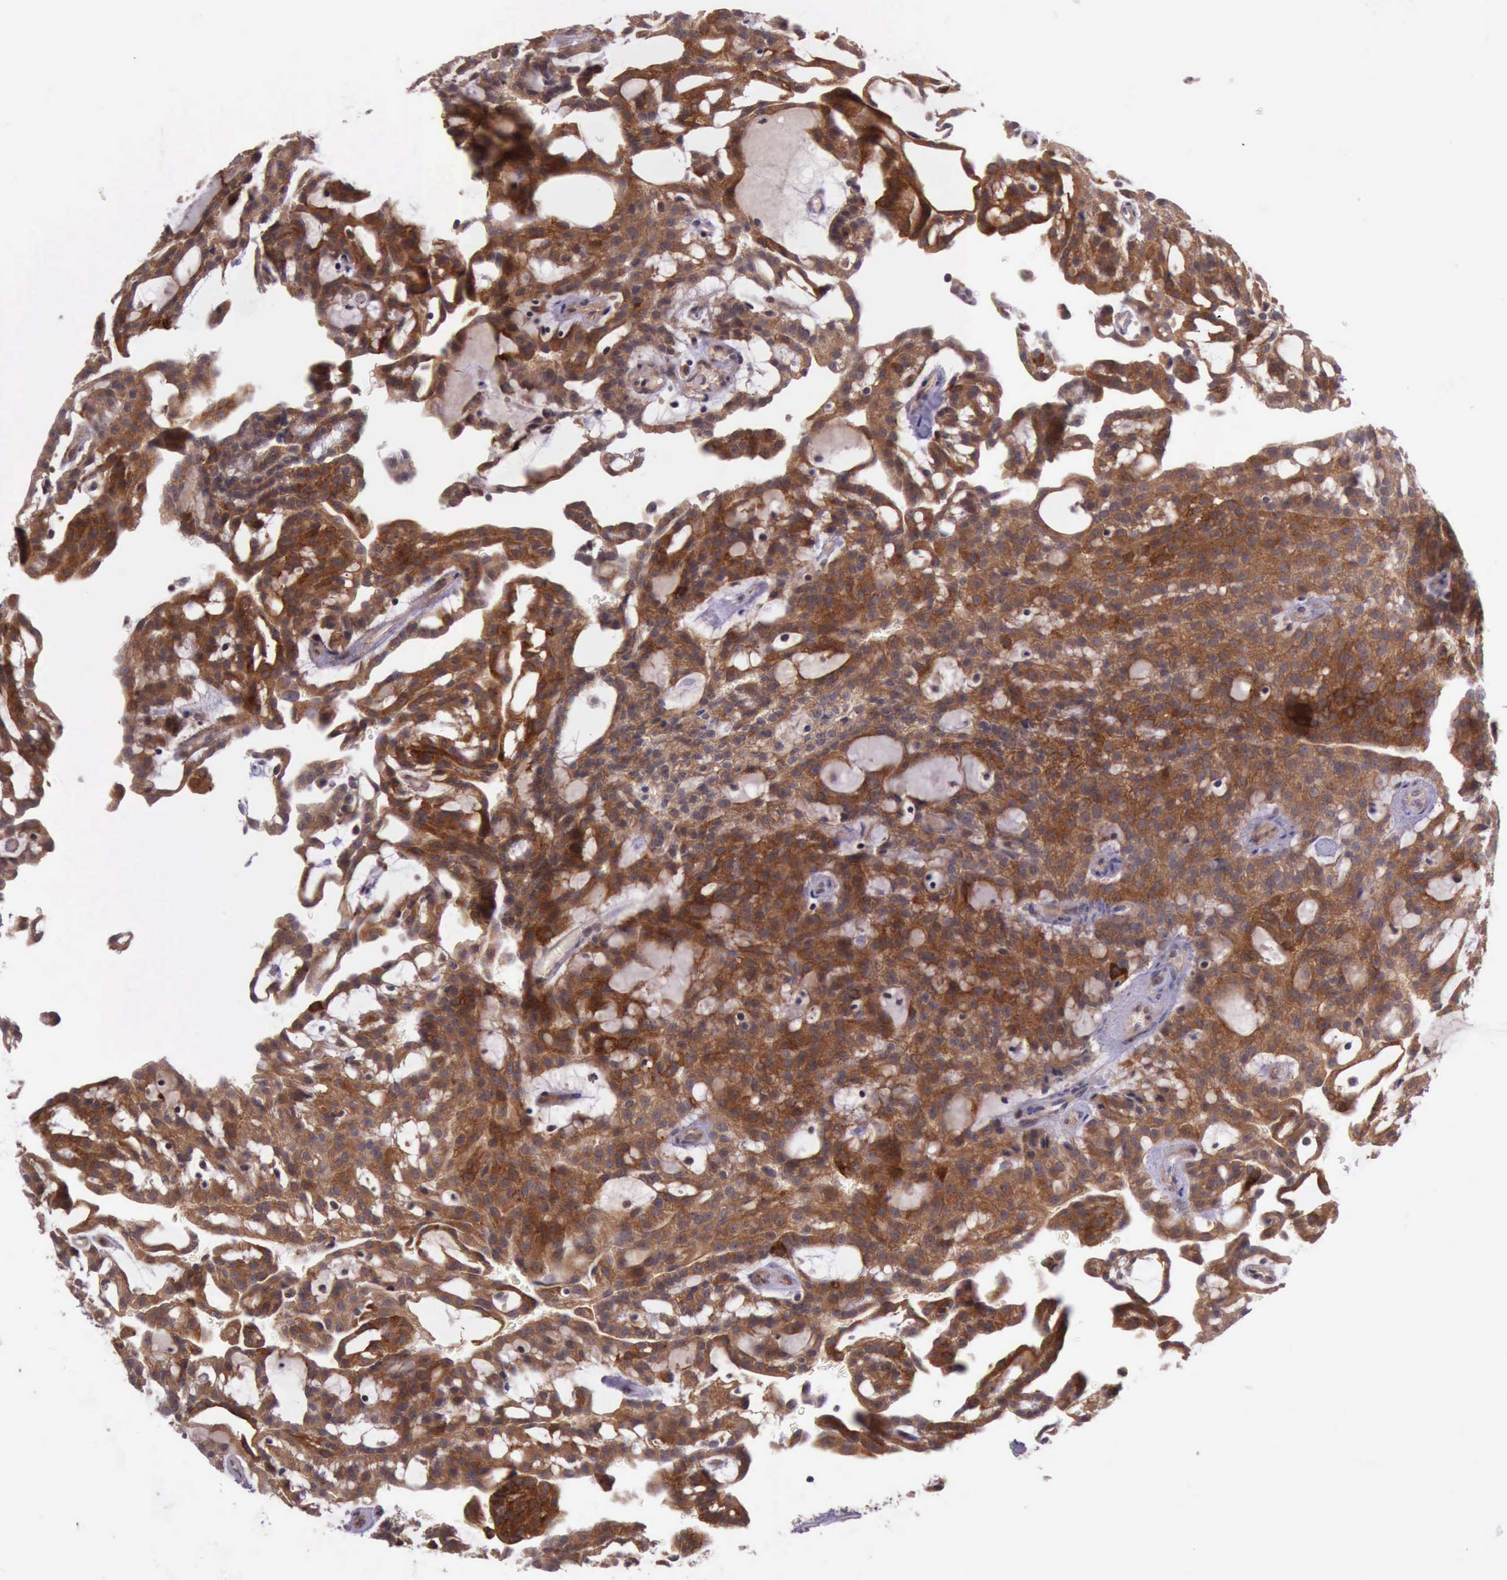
{"staining": {"intensity": "strong", "quantity": ">75%", "location": "cytoplasmic/membranous"}, "tissue": "renal cancer", "cell_type": "Tumor cells", "image_type": "cancer", "snomed": [{"axis": "morphology", "description": "Adenocarcinoma, NOS"}, {"axis": "topography", "description": "Kidney"}], "caption": "High-magnification brightfield microscopy of renal cancer (adenocarcinoma) stained with DAB (brown) and counterstained with hematoxylin (blue). tumor cells exhibit strong cytoplasmic/membranous staining is present in about>75% of cells. Using DAB (brown) and hematoxylin (blue) stains, captured at high magnification using brightfield microscopy.", "gene": "PRICKLE3", "patient": {"sex": "male", "age": 63}}